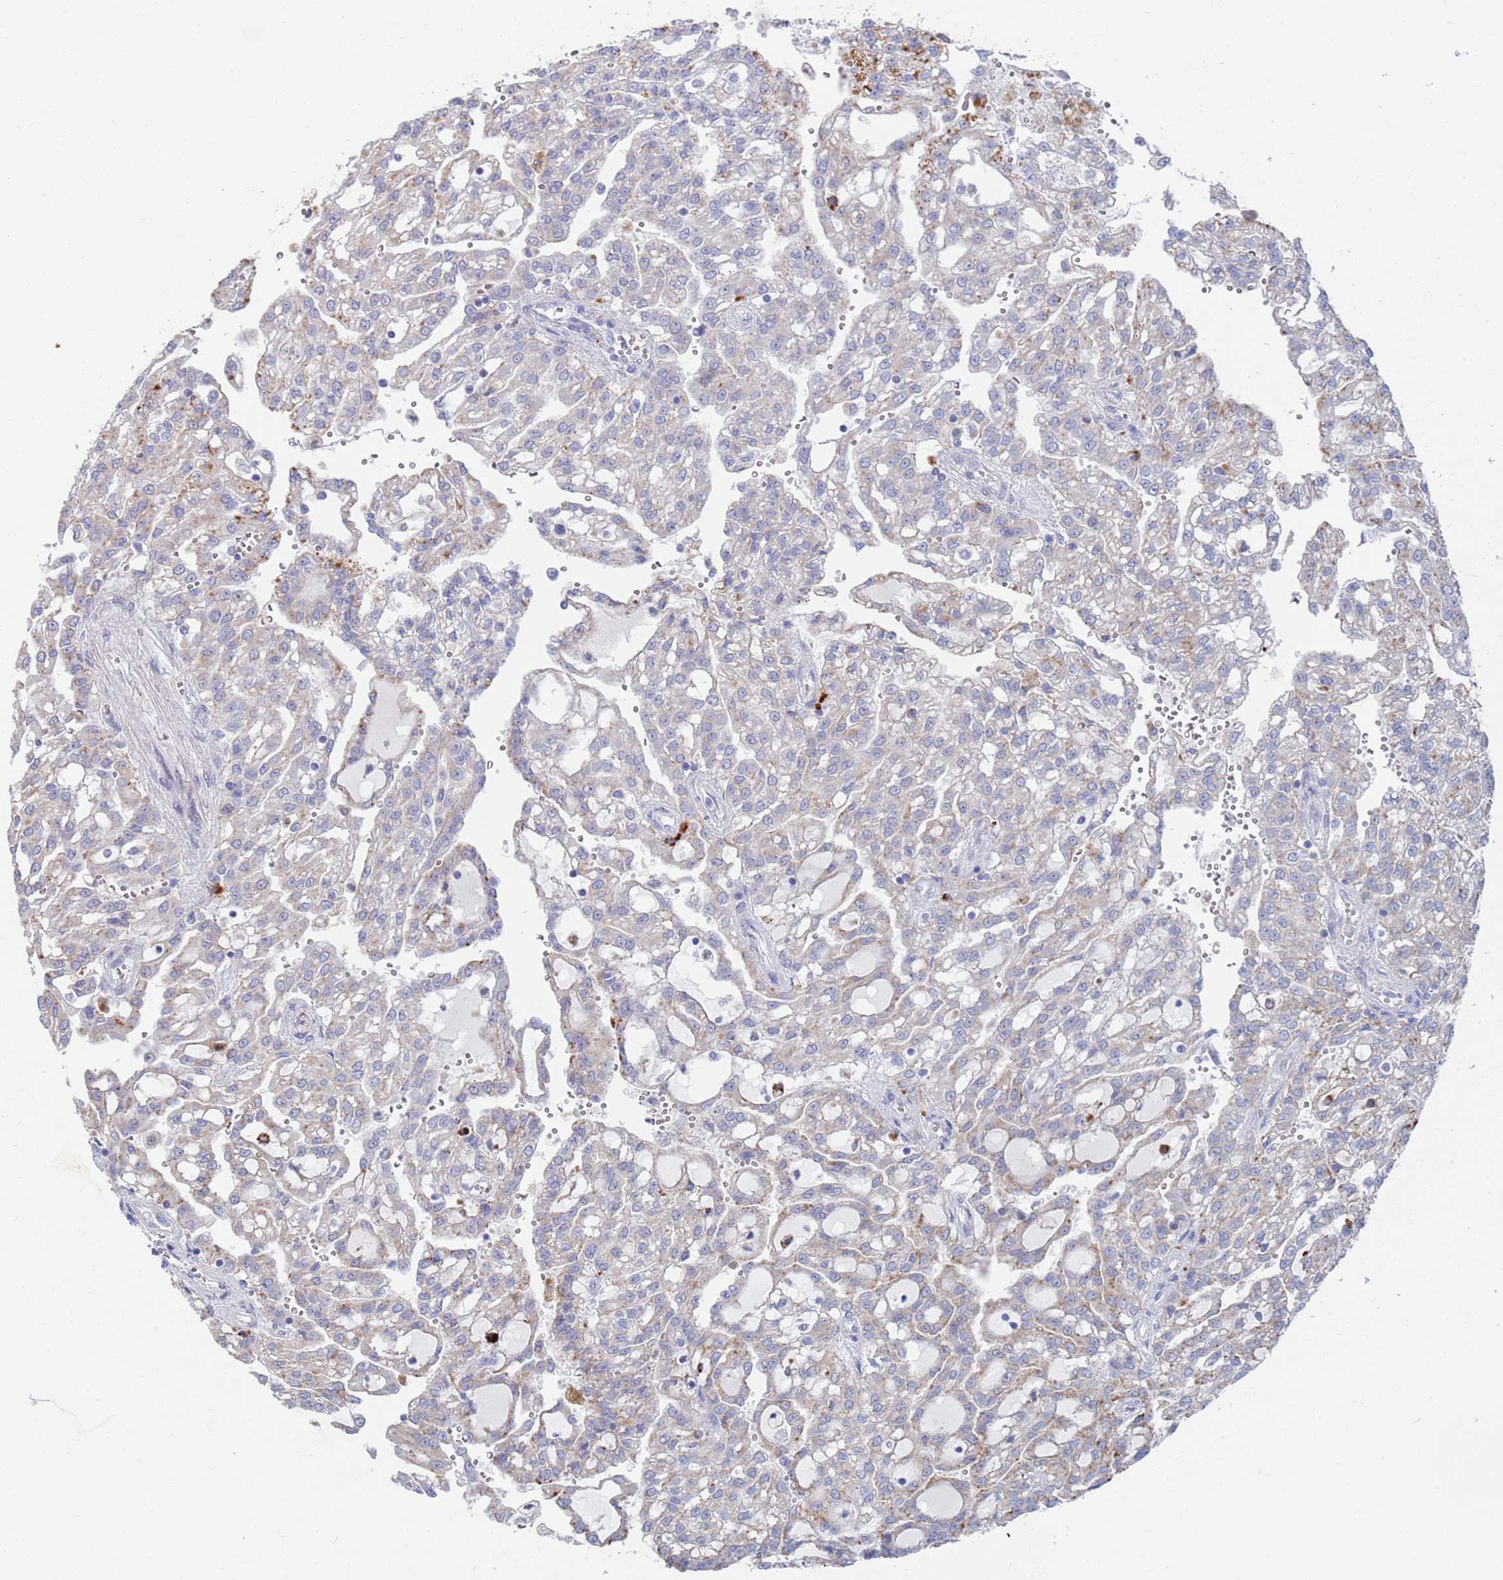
{"staining": {"intensity": "negative", "quantity": "none", "location": "none"}, "tissue": "renal cancer", "cell_type": "Tumor cells", "image_type": "cancer", "snomed": [{"axis": "morphology", "description": "Adenocarcinoma, NOS"}, {"axis": "topography", "description": "Kidney"}], "caption": "A micrograph of human adenocarcinoma (renal) is negative for staining in tumor cells.", "gene": "FUCA1", "patient": {"sex": "male", "age": 63}}